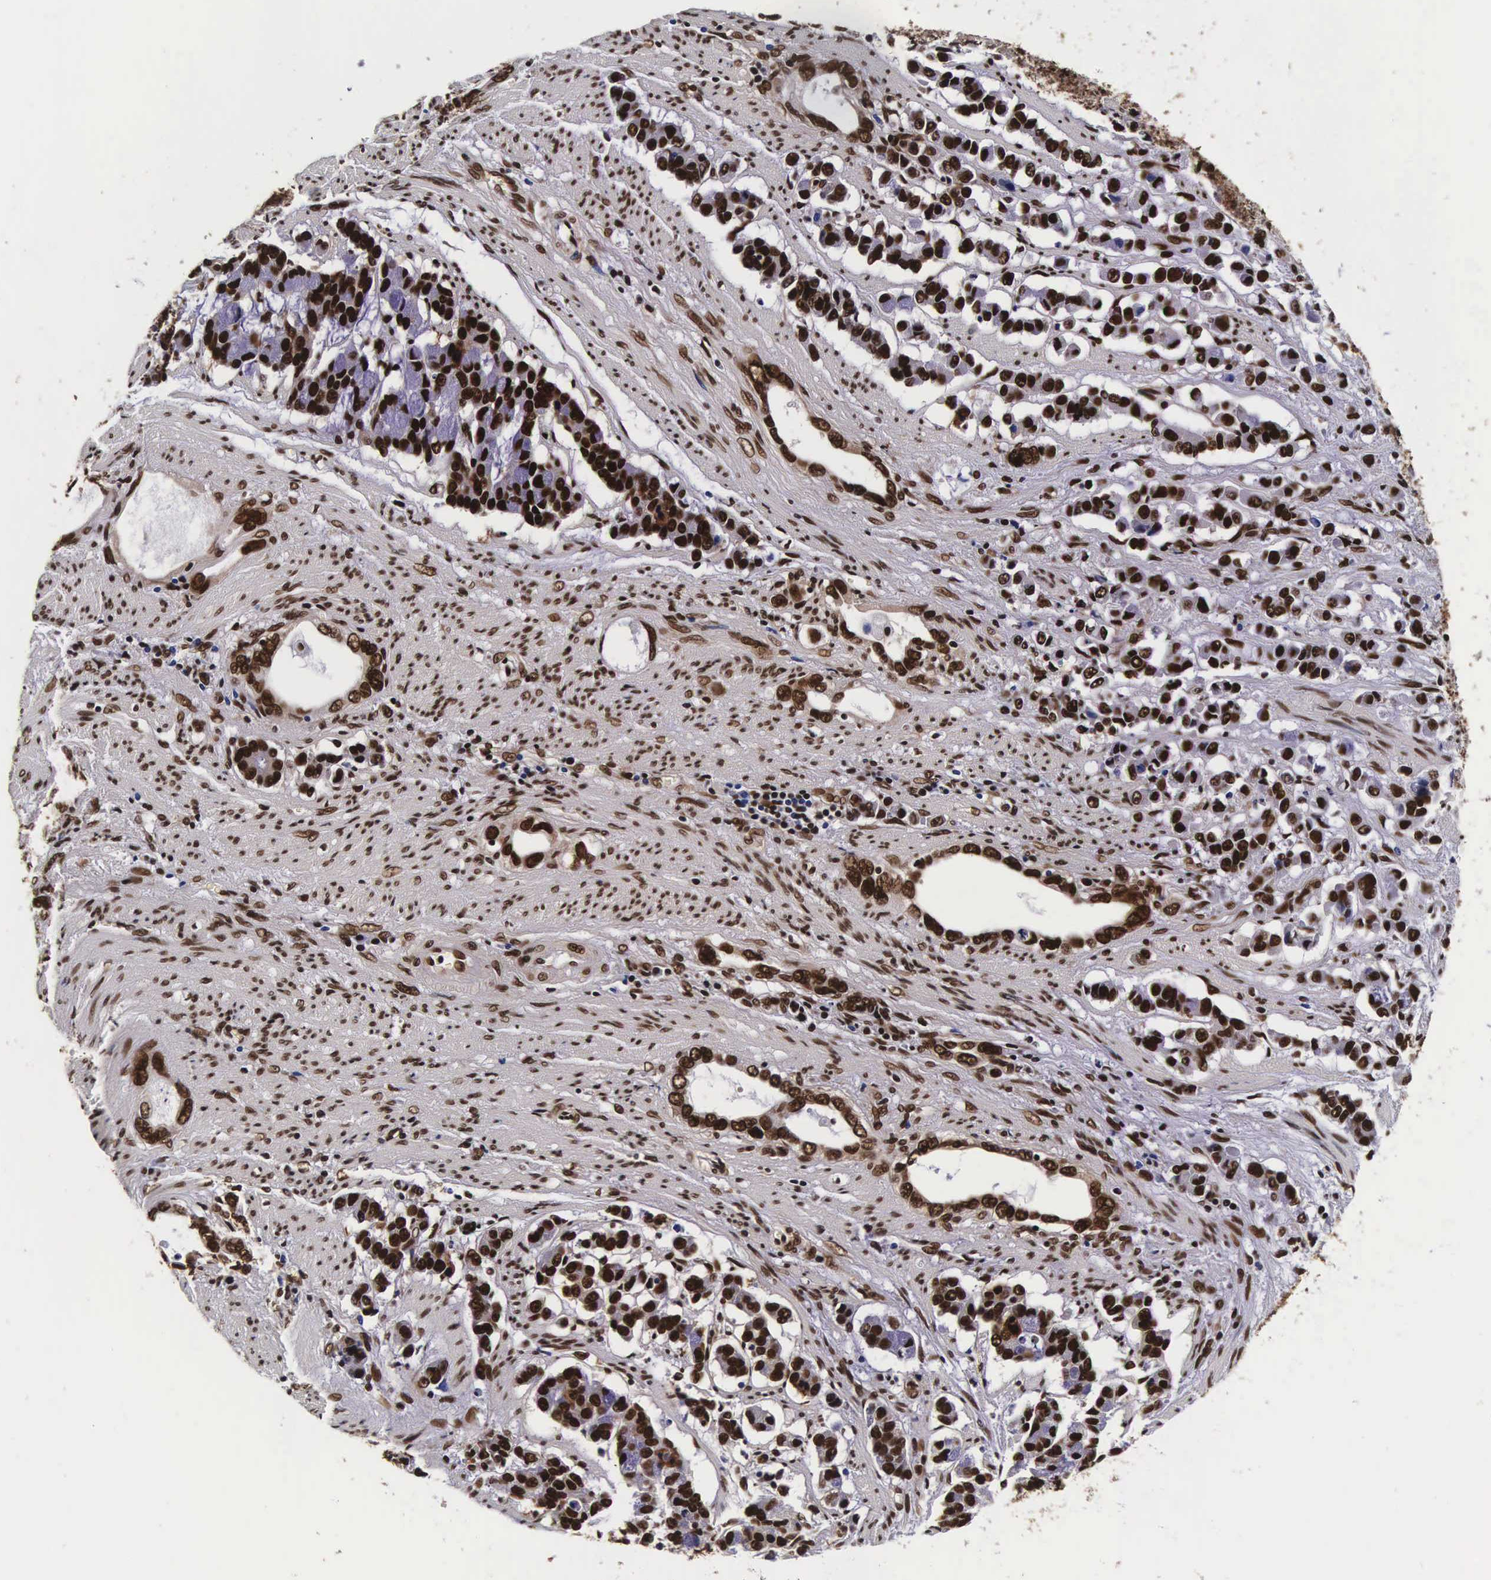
{"staining": {"intensity": "strong", "quantity": ">75%", "location": "cytoplasmic/membranous,nuclear"}, "tissue": "stomach cancer", "cell_type": "Tumor cells", "image_type": "cancer", "snomed": [{"axis": "morphology", "description": "Adenocarcinoma, NOS"}, {"axis": "topography", "description": "Stomach"}], "caption": "A brown stain shows strong cytoplasmic/membranous and nuclear staining of a protein in human stomach cancer (adenocarcinoma) tumor cells. The staining was performed using DAB (3,3'-diaminobenzidine), with brown indicating positive protein expression. Nuclei are stained blue with hematoxylin.", "gene": "PABPN1", "patient": {"sex": "male", "age": 78}}